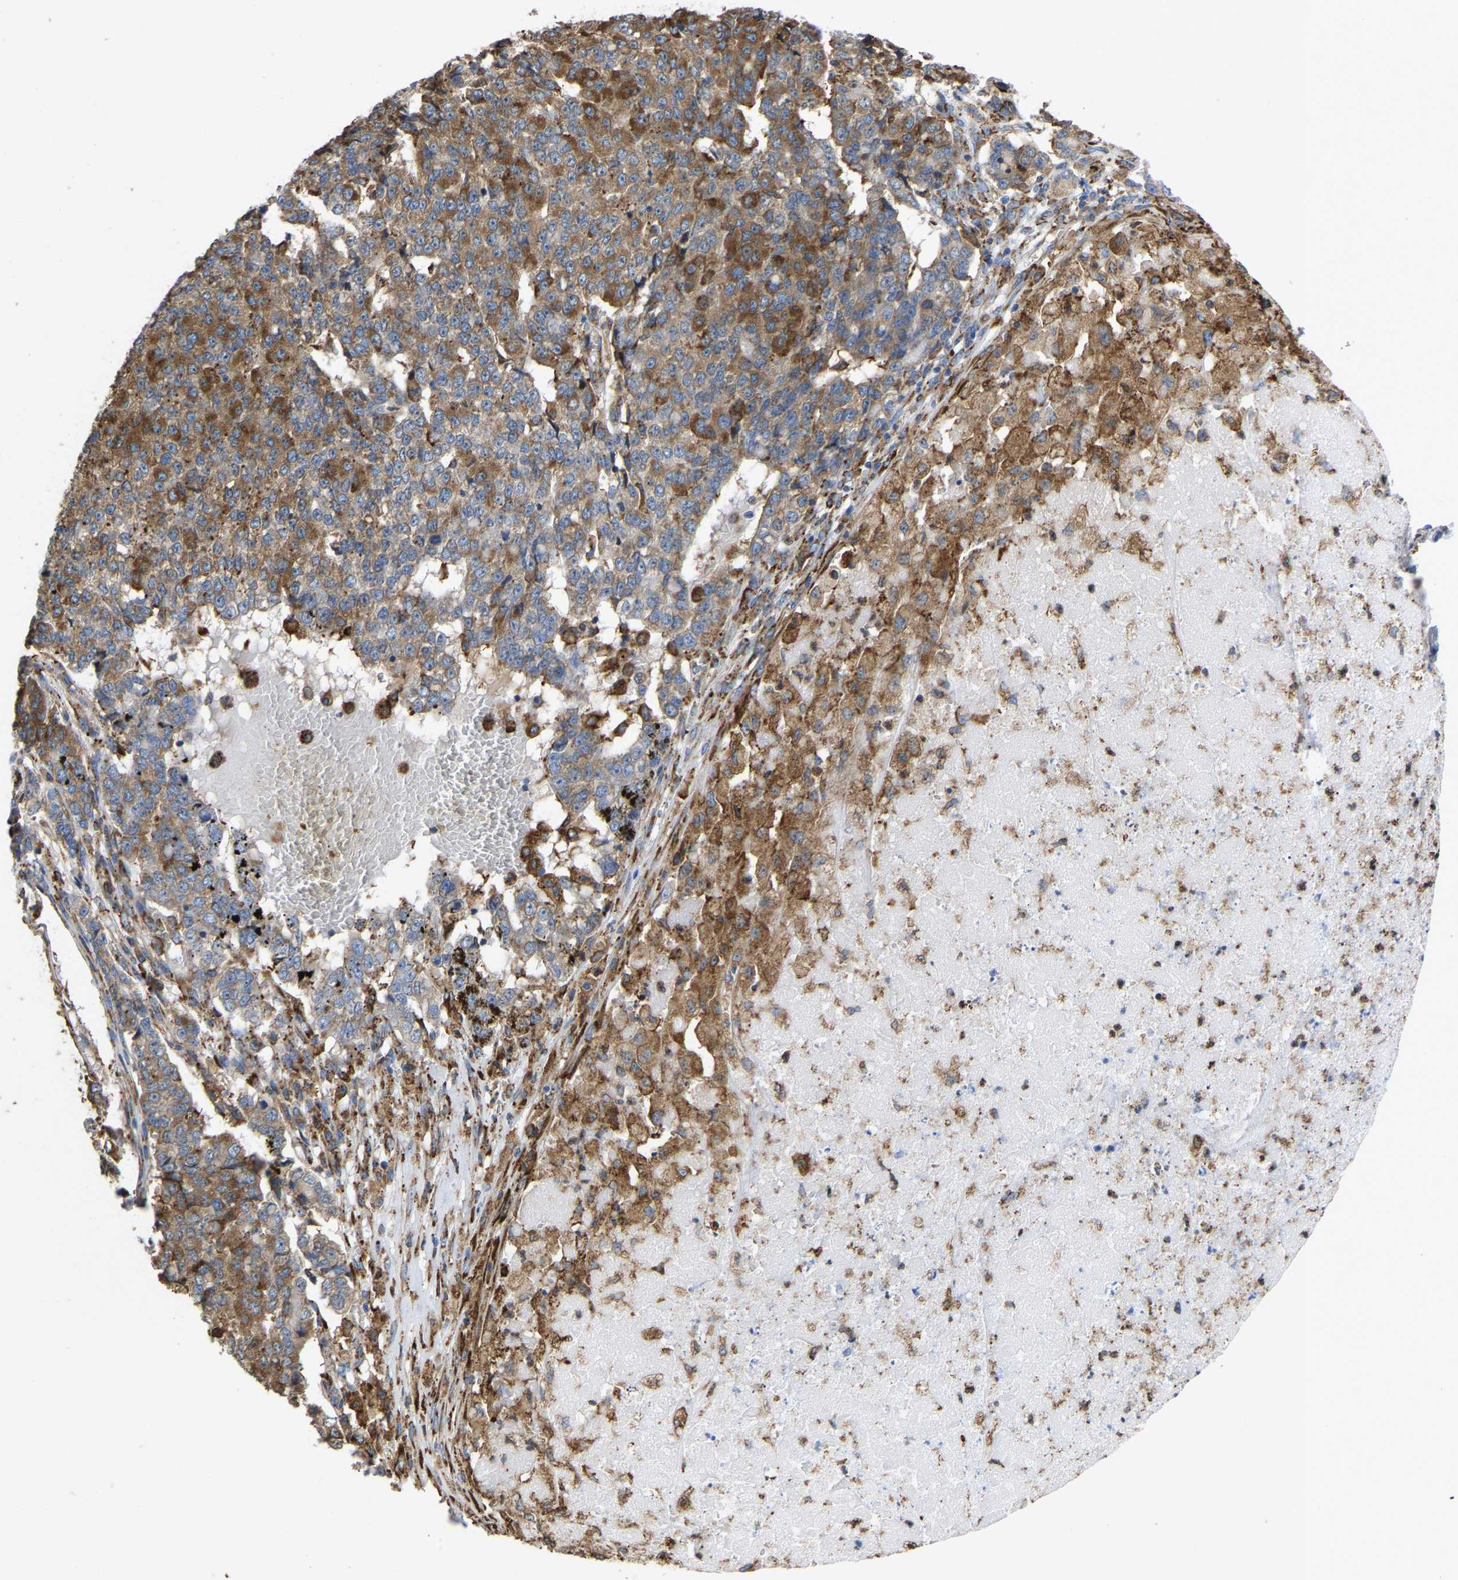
{"staining": {"intensity": "moderate", "quantity": ">75%", "location": "cytoplasmic/membranous"}, "tissue": "pancreatic cancer", "cell_type": "Tumor cells", "image_type": "cancer", "snomed": [{"axis": "morphology", "description": "Adenocarcinoma, NOS"}, {"axis": "topography", "description": "Pancreas"}], "caption": "DAB immunohistochemical staining of human pancreatic cancer (adenocarcinoma) displays moderate cytoplasmic/membranous protein expression in about >75% of tumor cells.", "gene": "P4HB", "patient": {"sex": "male", "age": 50}}